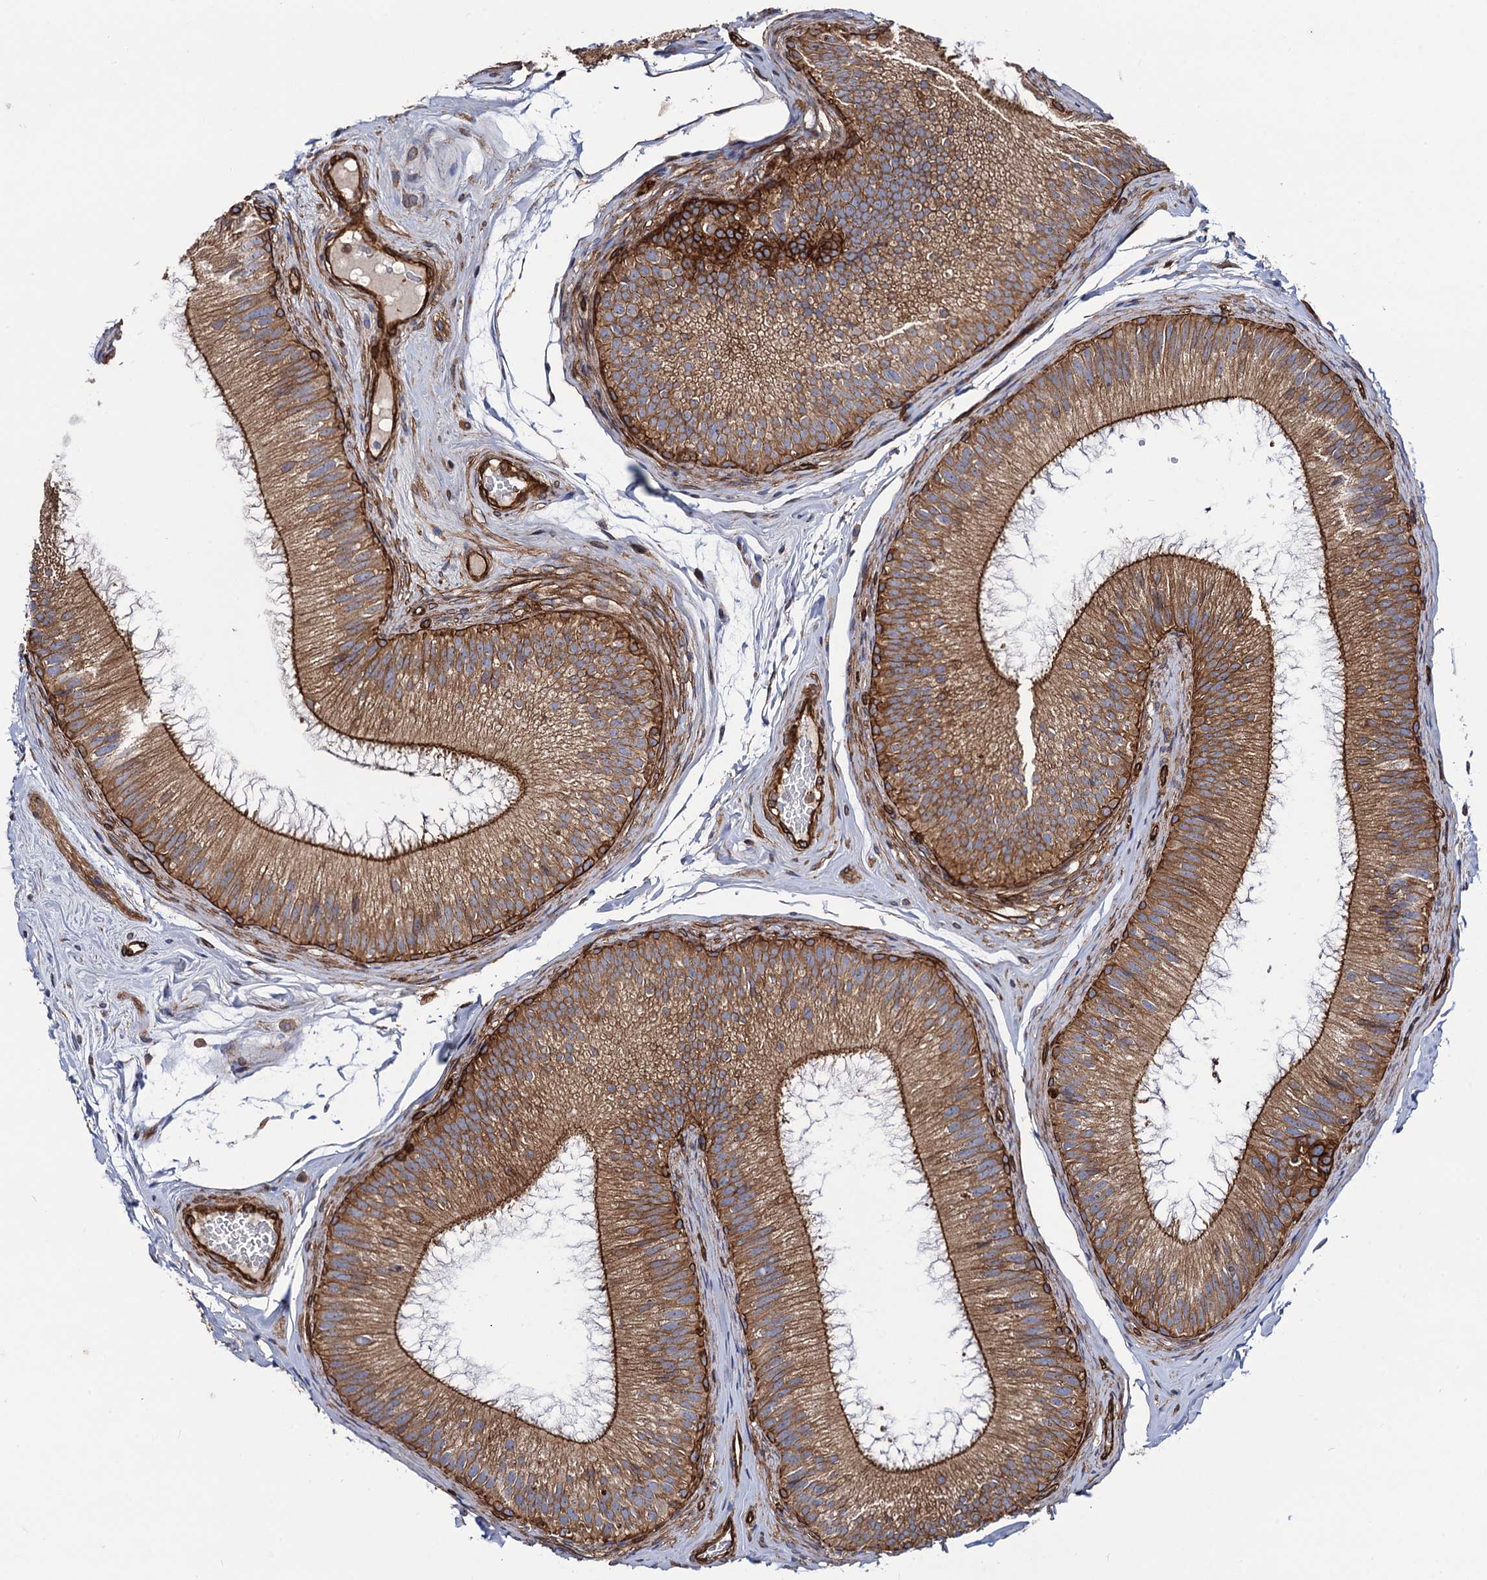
{"staining": {"intensity": "moderate", "quantity": ">75%", "location": "cytoplasmic/membranous"}, "tissue": "epididymis", "cell_type": "Glandular cells", "image_type": "normal", "snomed": [{"axis": "morphology", "description": "Normal tissue, NOS"}, {"axis": "topography", "description": "Epididymis"}], "caption": "Moderate cytoplasmic/membranous staining for a protein is identified in approximately >75% of glandular cells of unremarkable epididymis using immunohistochemistry (IHC).", "gene": "CIP2A", "patient": {"sex": "male", "age": 45}}